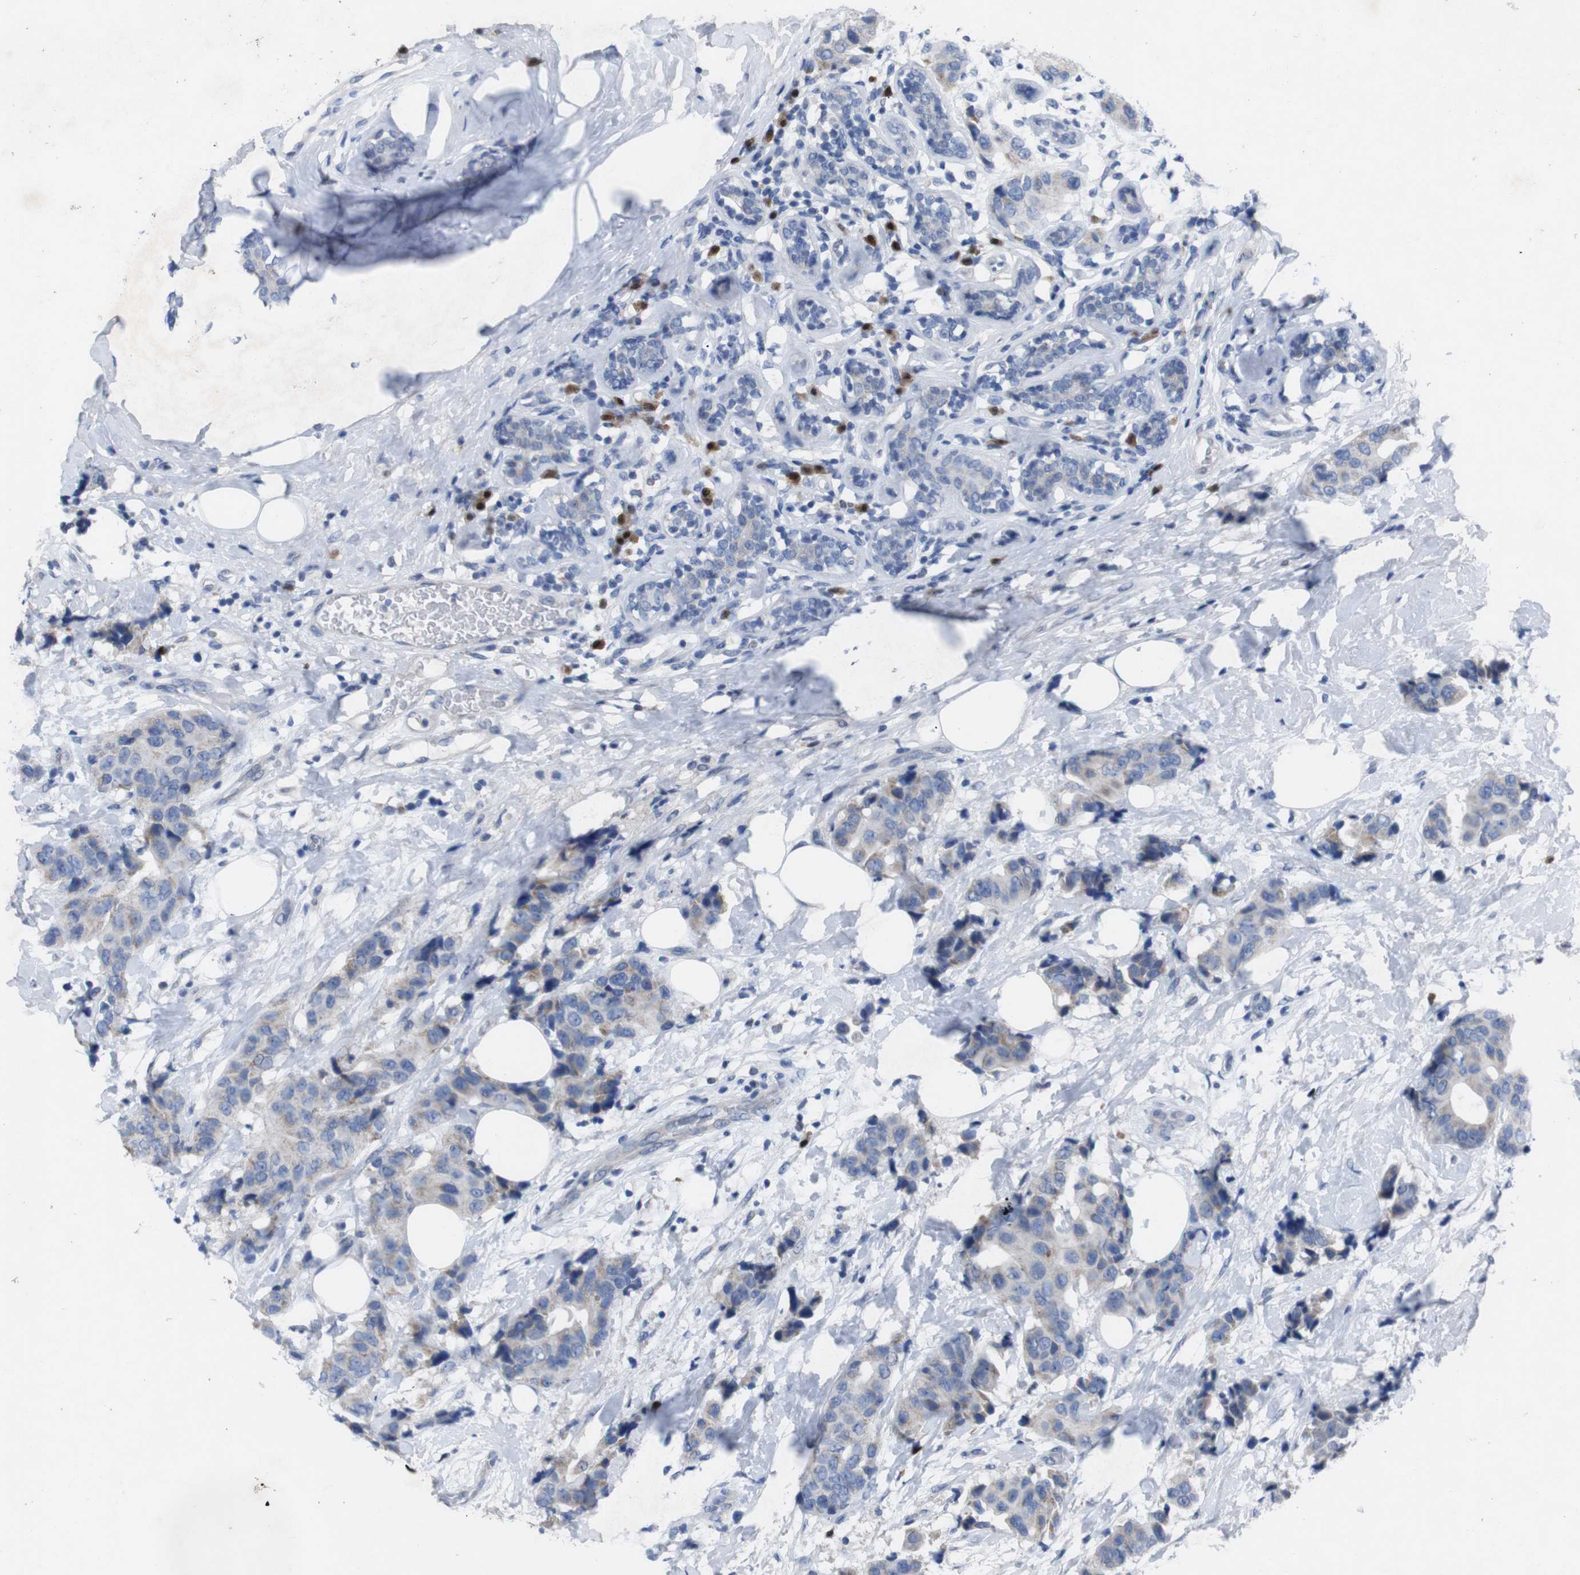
{"staining": {"intensity": "weak", "quantity": "<25%", "location": "cytoplasmic/membranous"}, "tissue": "breast cancer", "cell_type": "Tumor cells", "image_type": "cancer", "snomed": [{"axis": "morphology", "description": "Normal tissue, NOS"}, {"axis": "morphology", "description": "Duct carcinoma"}, {"axis": "topography", "description": "Breast"}], "caption": "IHC photomicrograph of breast cancer (invasive ductal carcinoma) stained for a protein (brown), which reveals no staining in tumor cells. The staining was performed using DAB to visualize the protein expression in brown, while the nuclei were stained in blue with hematoxylin (Magnification: 20x).", "gene": "IRF4", "patient": {"sex": "female", "age": 39}}